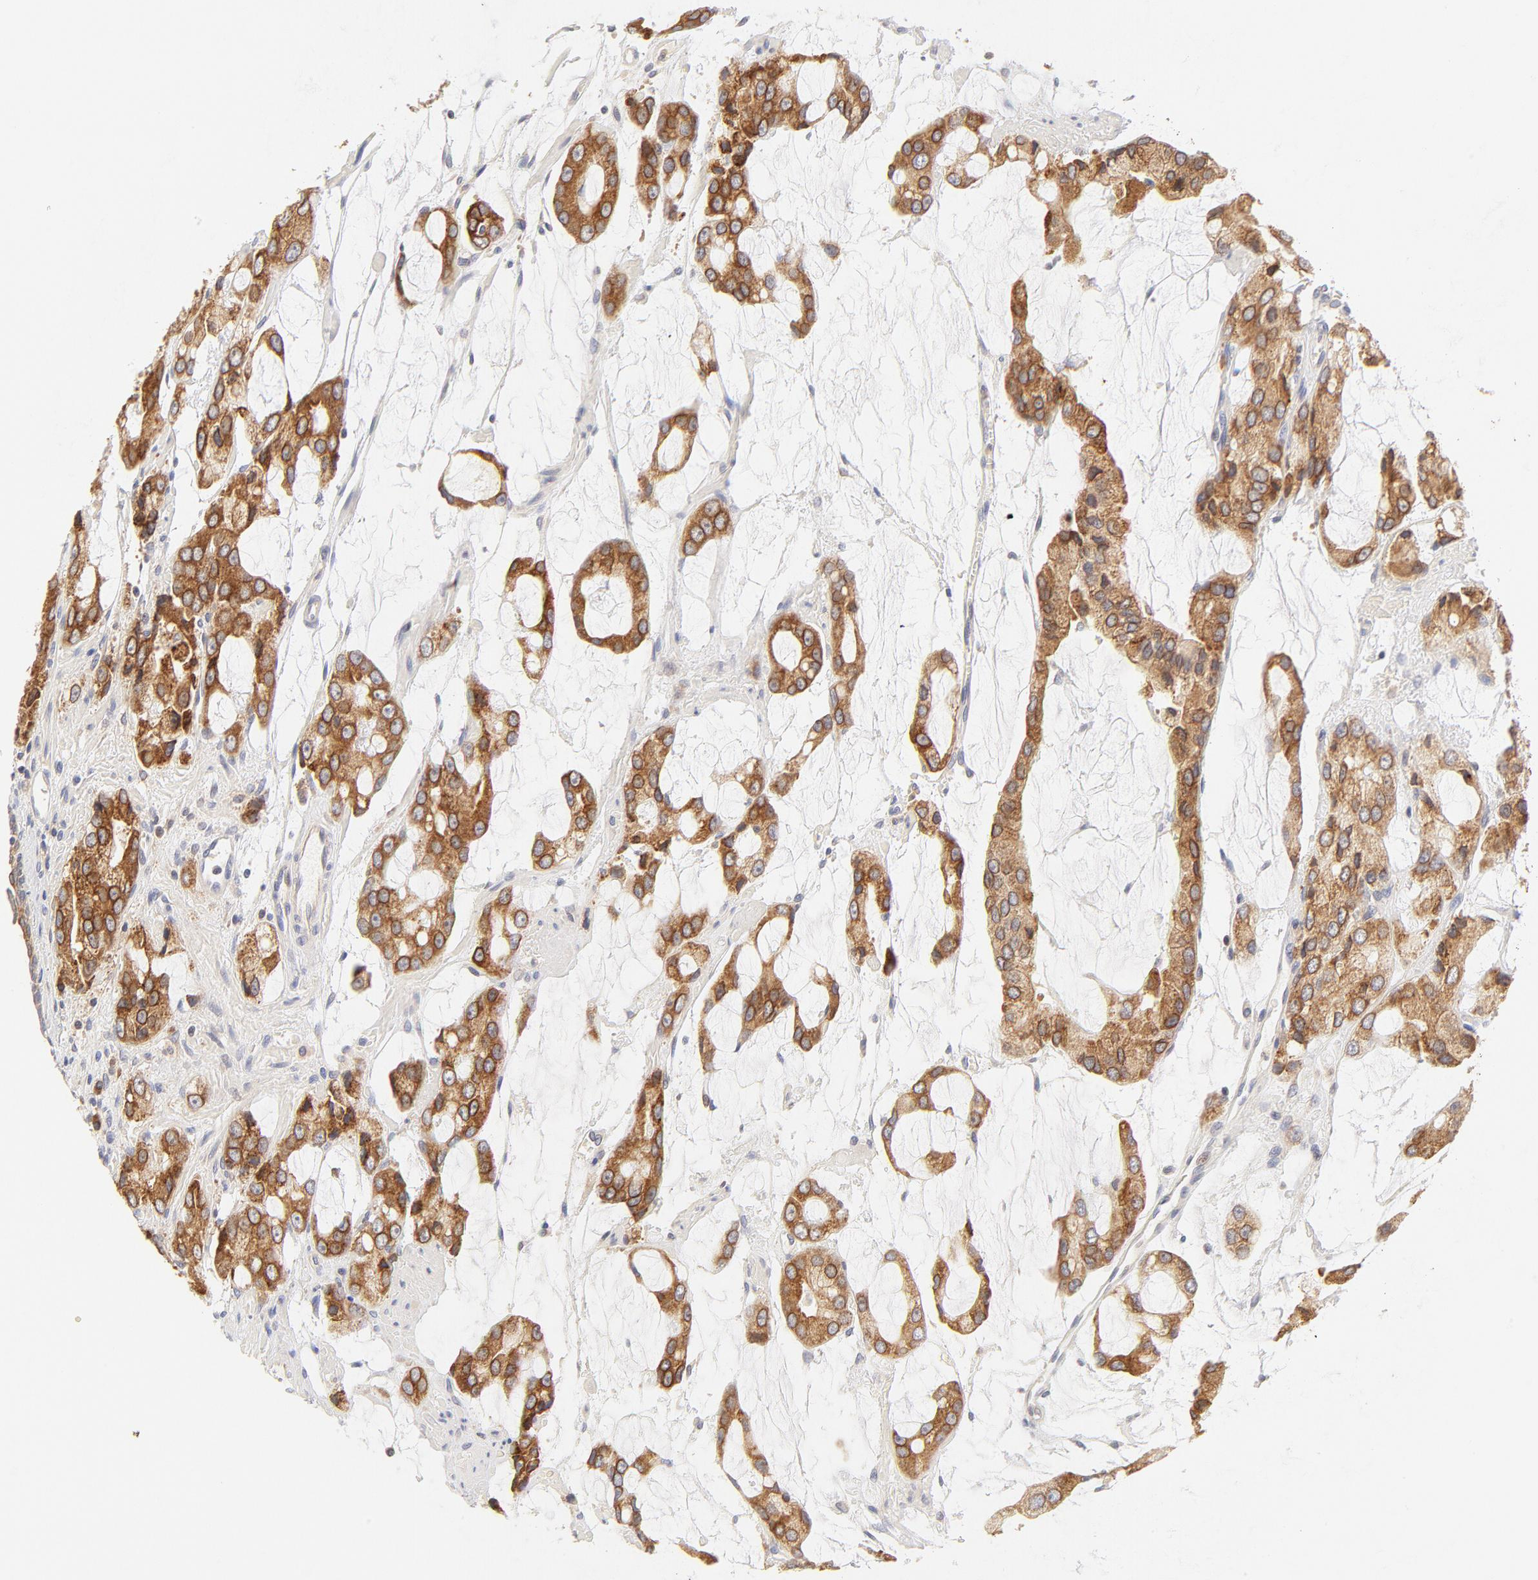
{"staining": {"intensity": "moderate", "quantity": ">75%", "location": "cytoplasmic/membranous"}, "tissue": "prostate cancer", "cell_type": "Tumor cells", "image_type": "cancer", "snomed": [{"axis": "morphology", "description": "Adenocarcinoma, High grade"}, {"axis": "topography", "description": "Prostate"}], "caption": "Protein staining by immunohistochemistry shows moderate cytoplasmic/membranous expression in approximately >75% of tumor cells in high-grade adenocarcinoma (prostate). (DAB = brown stain, brightfield microscopy at high magnification).", "gene": "RPS6KA1", "patient": {"sex": "male", "age": 67}}